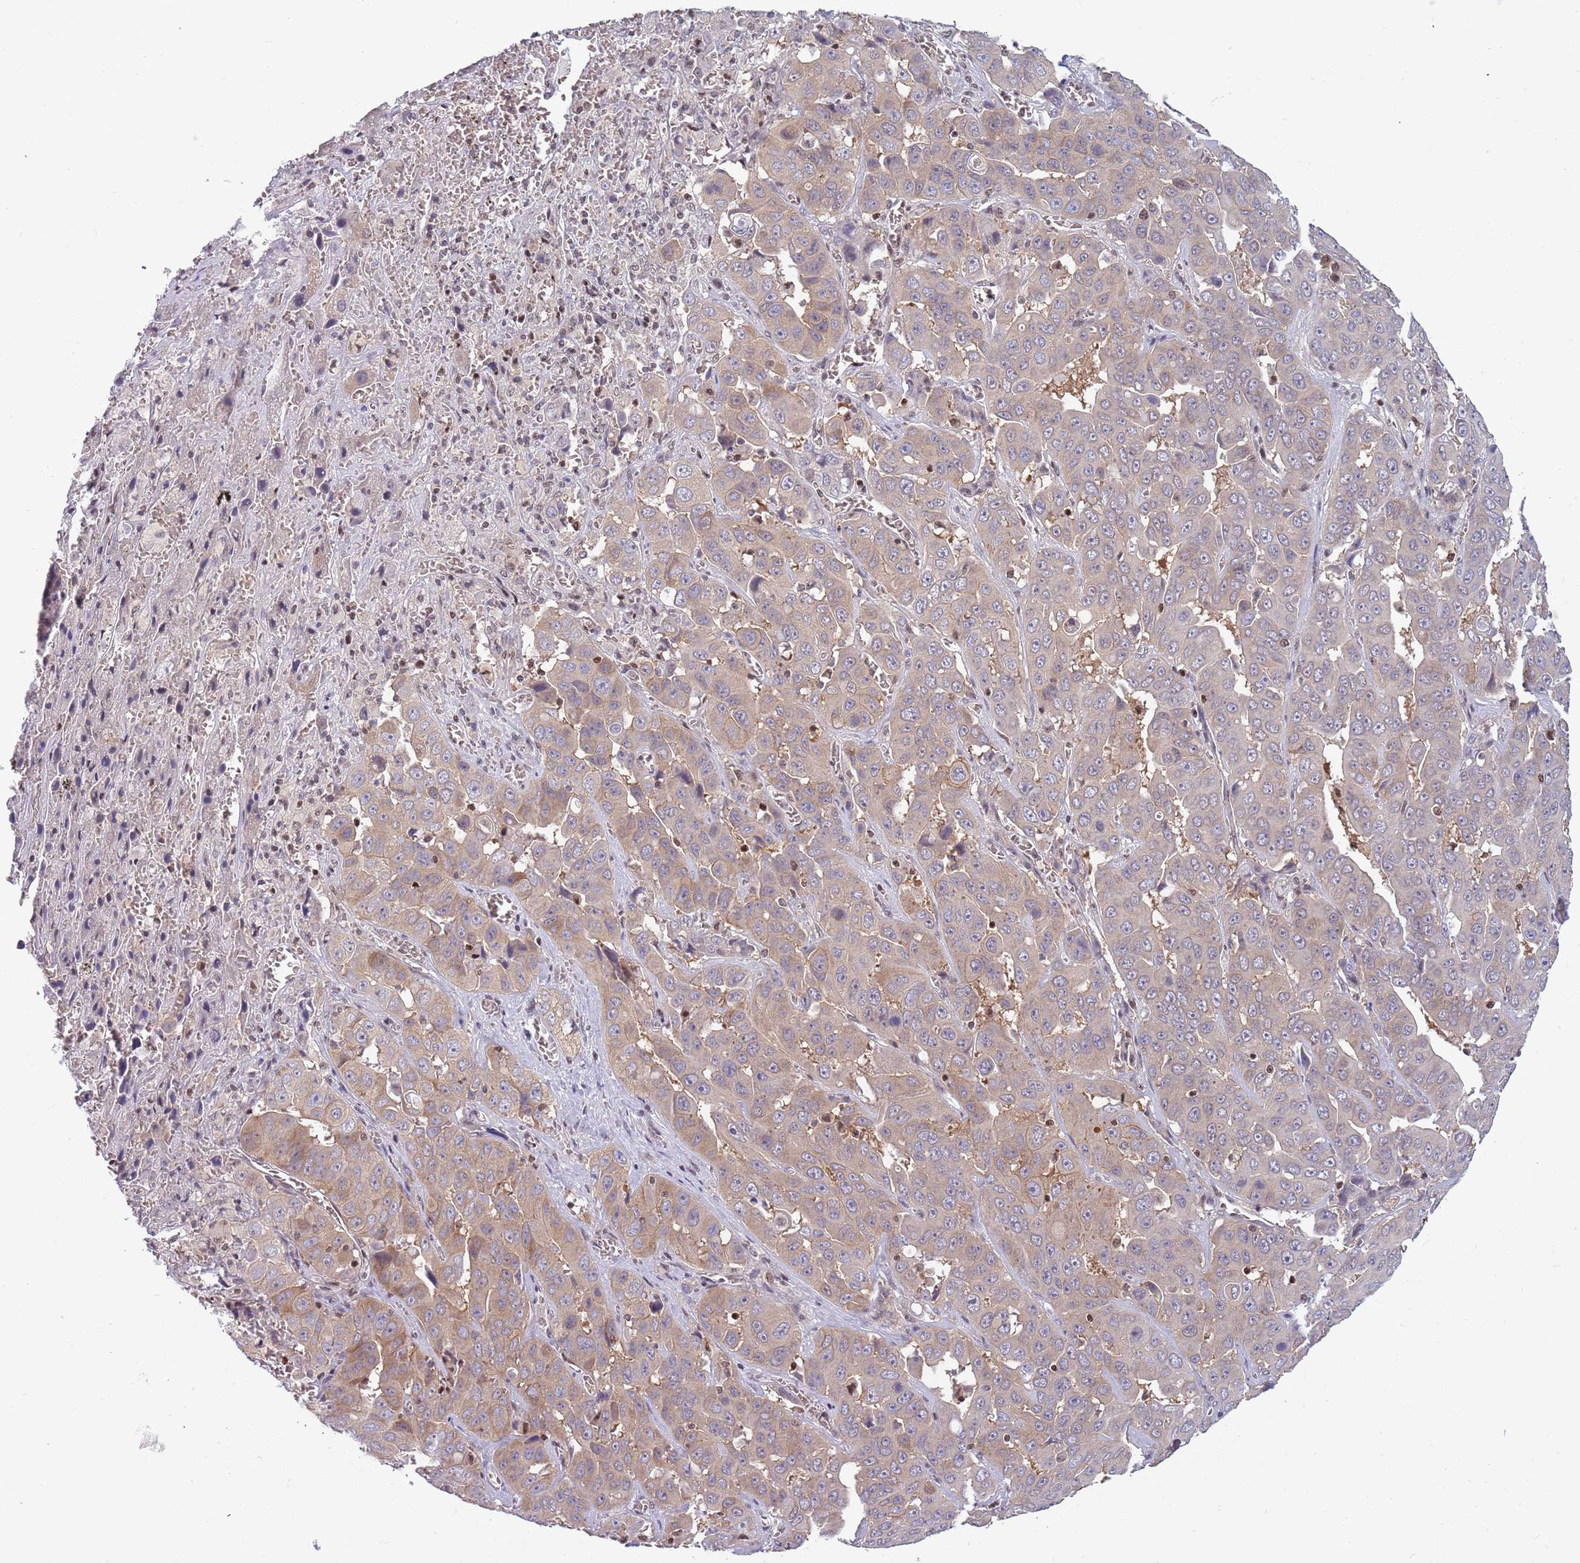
{"staining": {"intensity": "weak", "quantity": ">75%", "location": "cytoplasmic/membranous"}, "tissue": "liver cancer", "cell_type": "Tumor cells", "image_type": "cancer", "snomed": [{"axis": "morphology", "description": "Cholangiocarcinoma"}, {"axis": "topography", "description": "Liver"}], "caption": "Immunohistochemical staining of cholangiocarcinoma (liver) exhibits low levels of weak cytoplasmic/membranous expression in about >75% of tumor cells.", "gene": "ARHGEF5", "patient": {"sex": "female", "age": 52}}